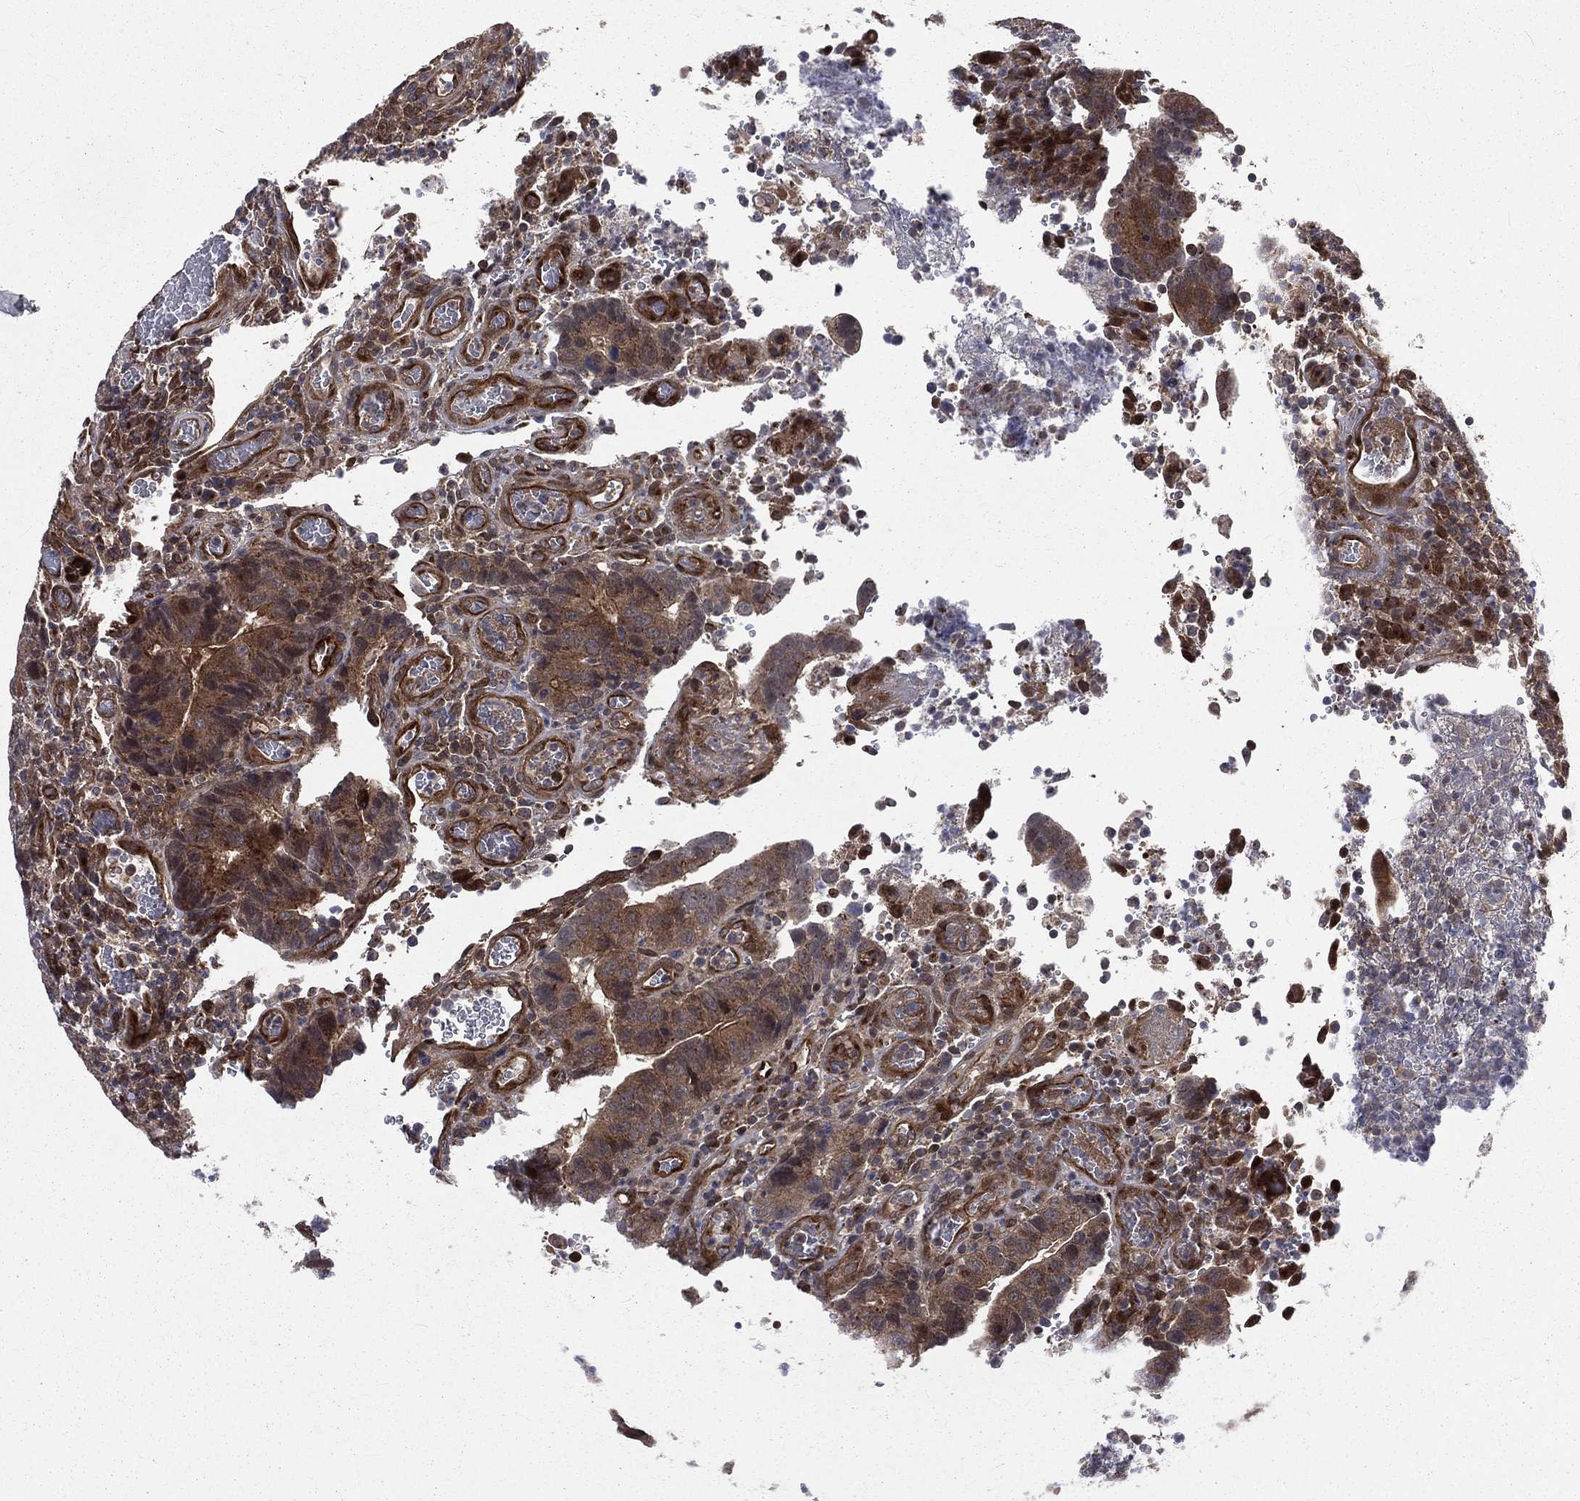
{"staining": {"intensity": "weak", "quantity": ">75%", "location": "cytoplasmic/membranous"}, "tissue": "colorectal cancer", "cell_type": "Tumor cells", "image_type": "cancer", "snomed": [{"axis": "morphology", "description": "Adenocarcinoma, NOS"}, {"axis": "topography", "description": "Colon"}], "caption": "Human adenocarcinoma (colorectal) stained with a protein marker demonstrates weak staining in tumor cells.", "gene": "ARL3", "patient": {"sex": "female", "age": 56}}